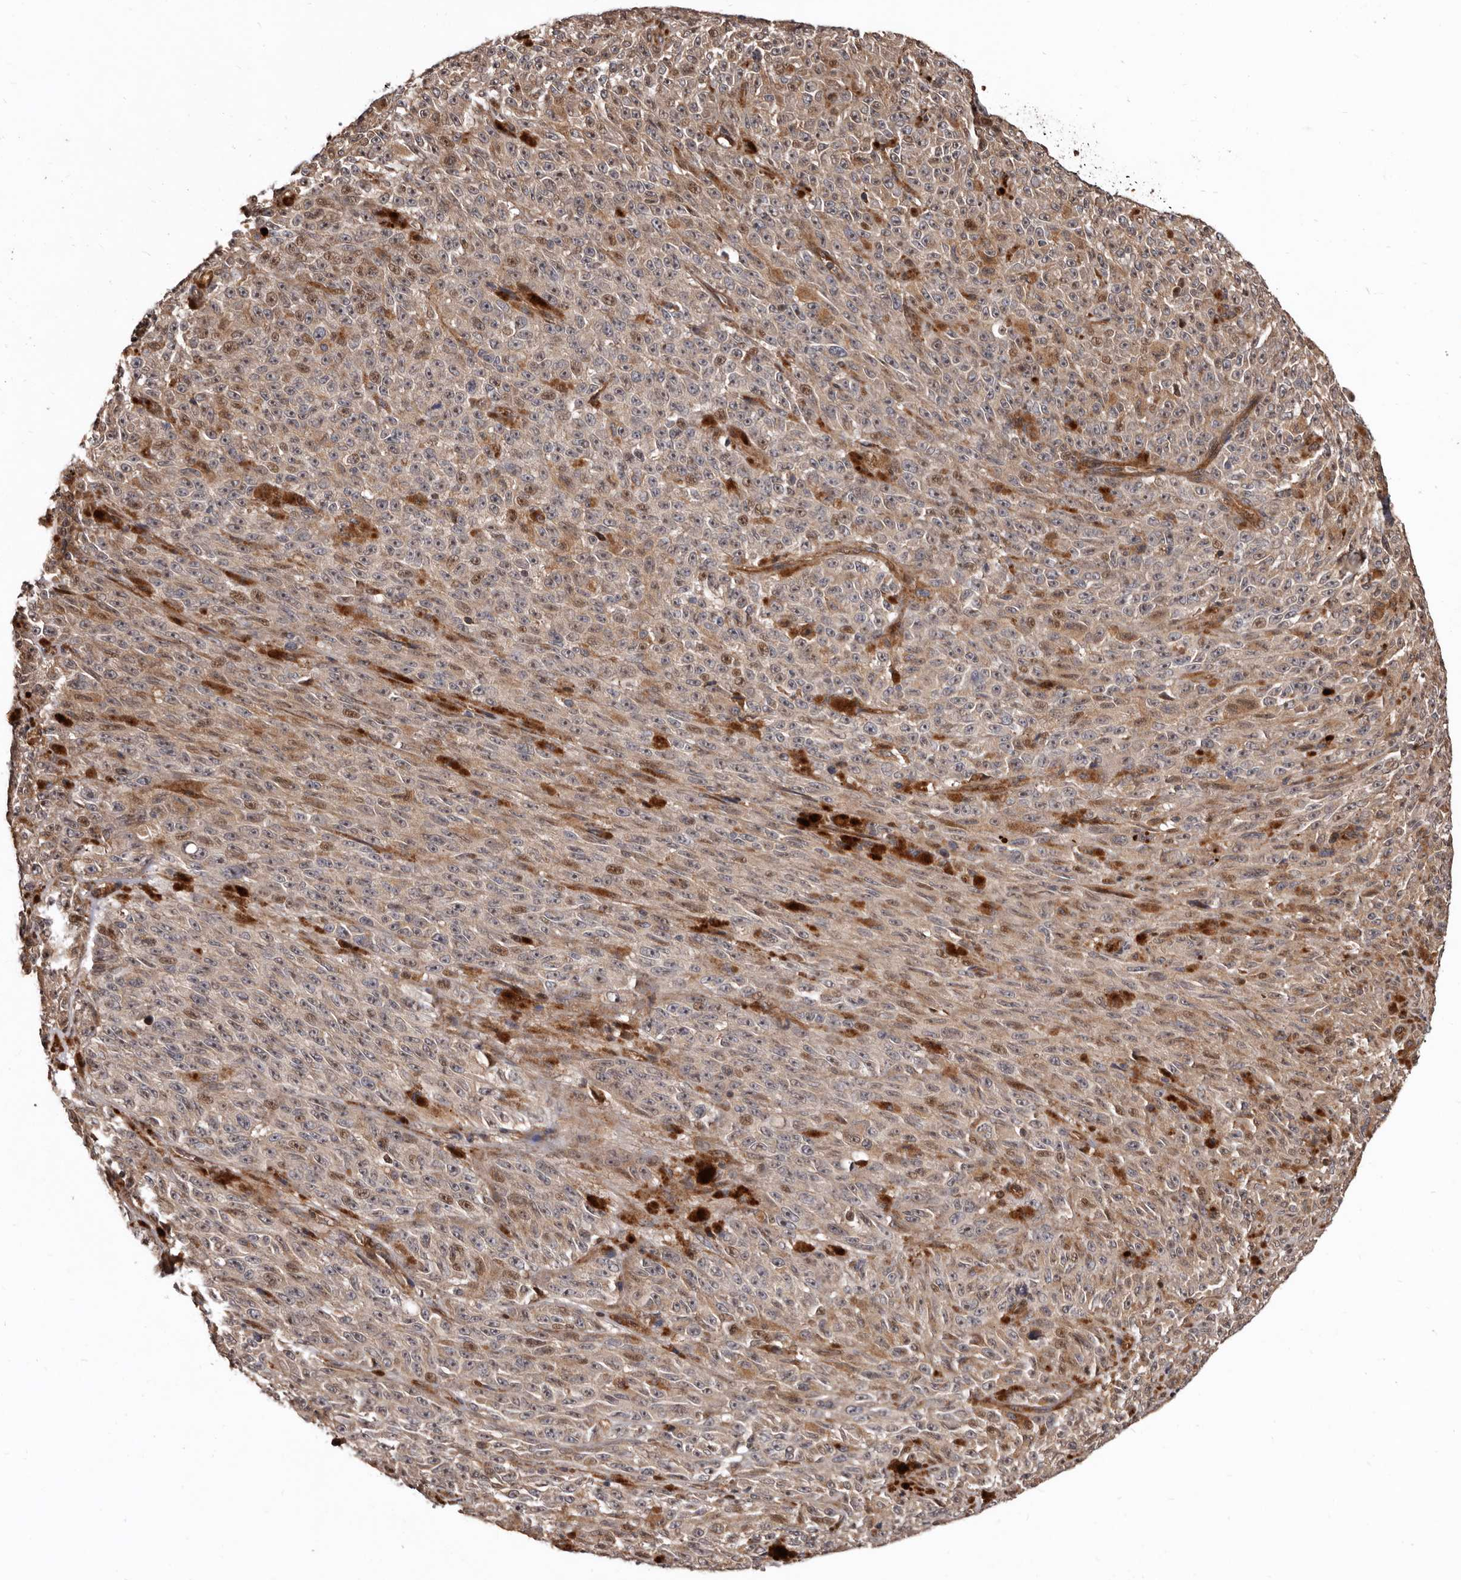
{"staining": {"intensity": "moderate", "quantity": "25%-75%", "location": "cytoplasmic/membranous"}, "tissue": "melanoma", "cell_type": "Tumor cells", "image_type": "cancer", "snomed": [{"axis": "morphology", "description": "Malignant melanoma, NOS"}, {"axis": "topography", "description": "Skin"}], "caption": "Tumor cells display medium levels of moderate cytoplasmic/membranous expression in about 25%-75% of cells in malignant melanoma.", "gene": "WEE2", "patient": {"sex": "female", "age": 82}}